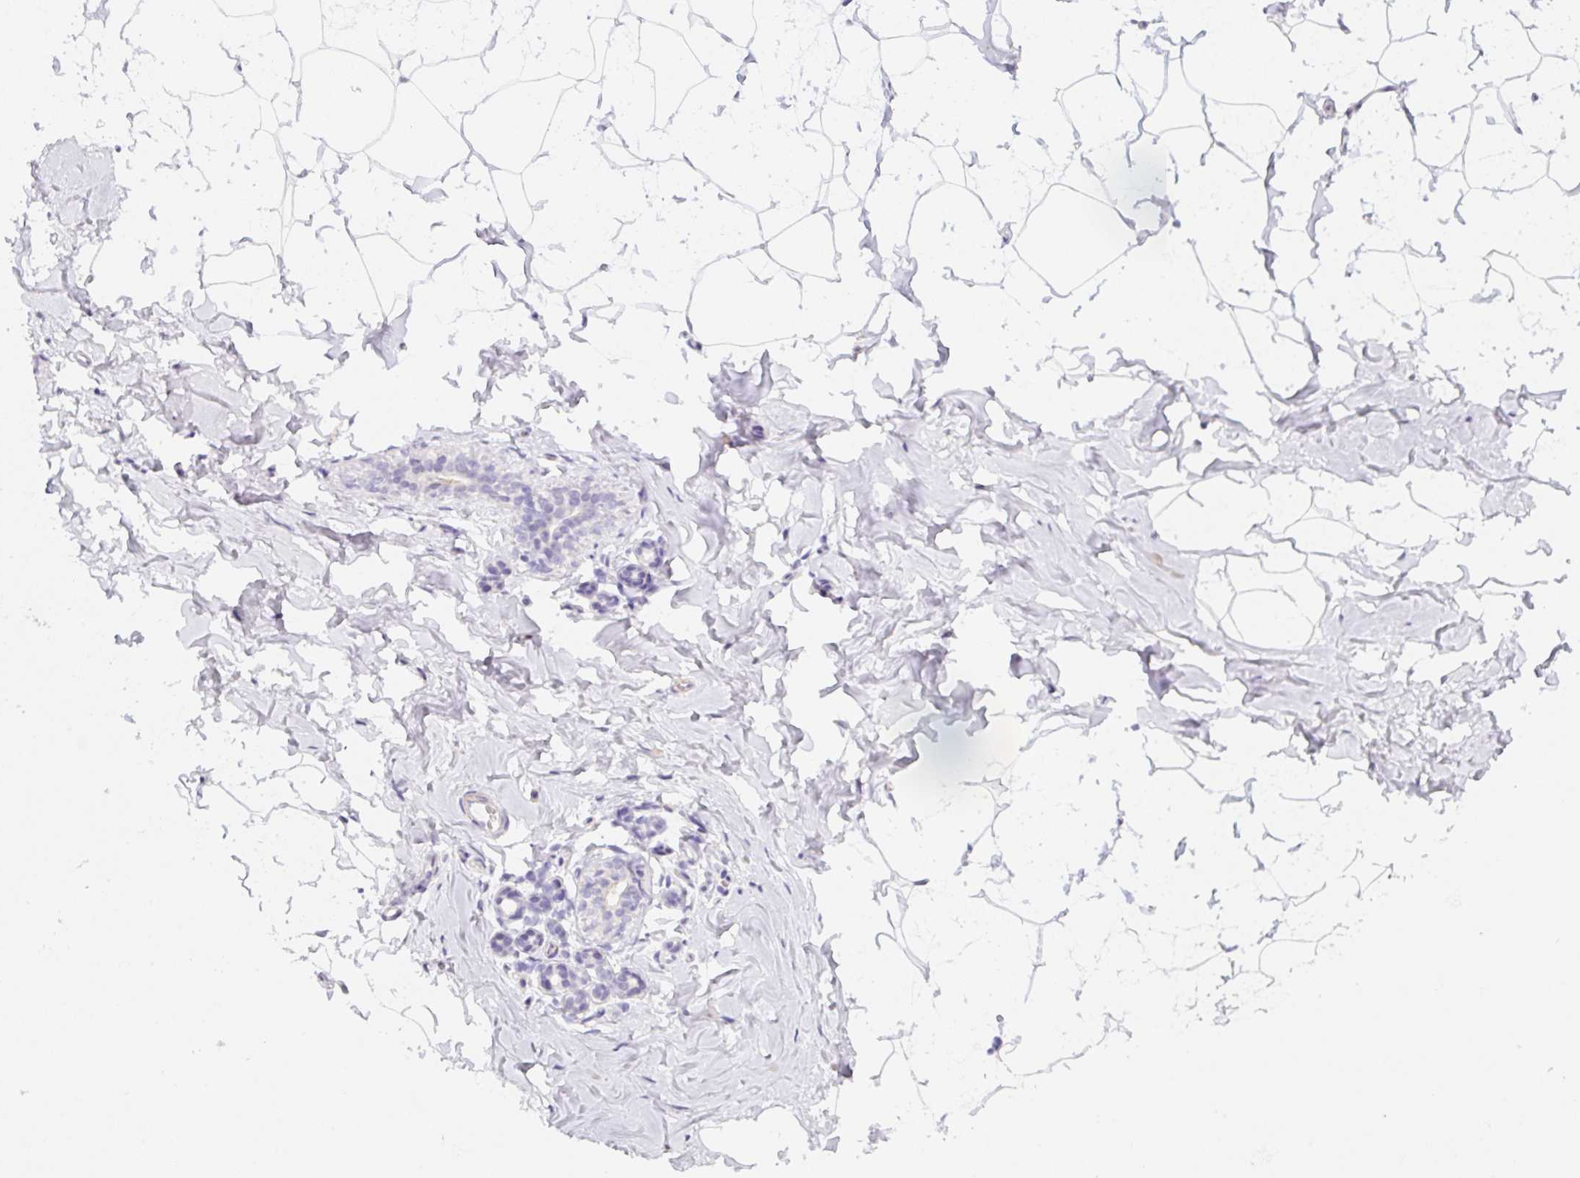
{"staining": {"intensity": "negative", "quantity": "none", "location": "none"}, "tissue": "breast", "cell_type": "Adipocytes", "image_type": "normal", "snomed": [{"axis": "morphology", "description": "Normal tissue, NOS"}, {"axis": "topography", "description": "Breast"}], "caption": "An image of human breast is negative for staining in adipocytes. (DAB immunohistochemistry with hematoxylin counter stain).", "gene": "MYL4", "patient": {"sex": "female", "age": 32}}